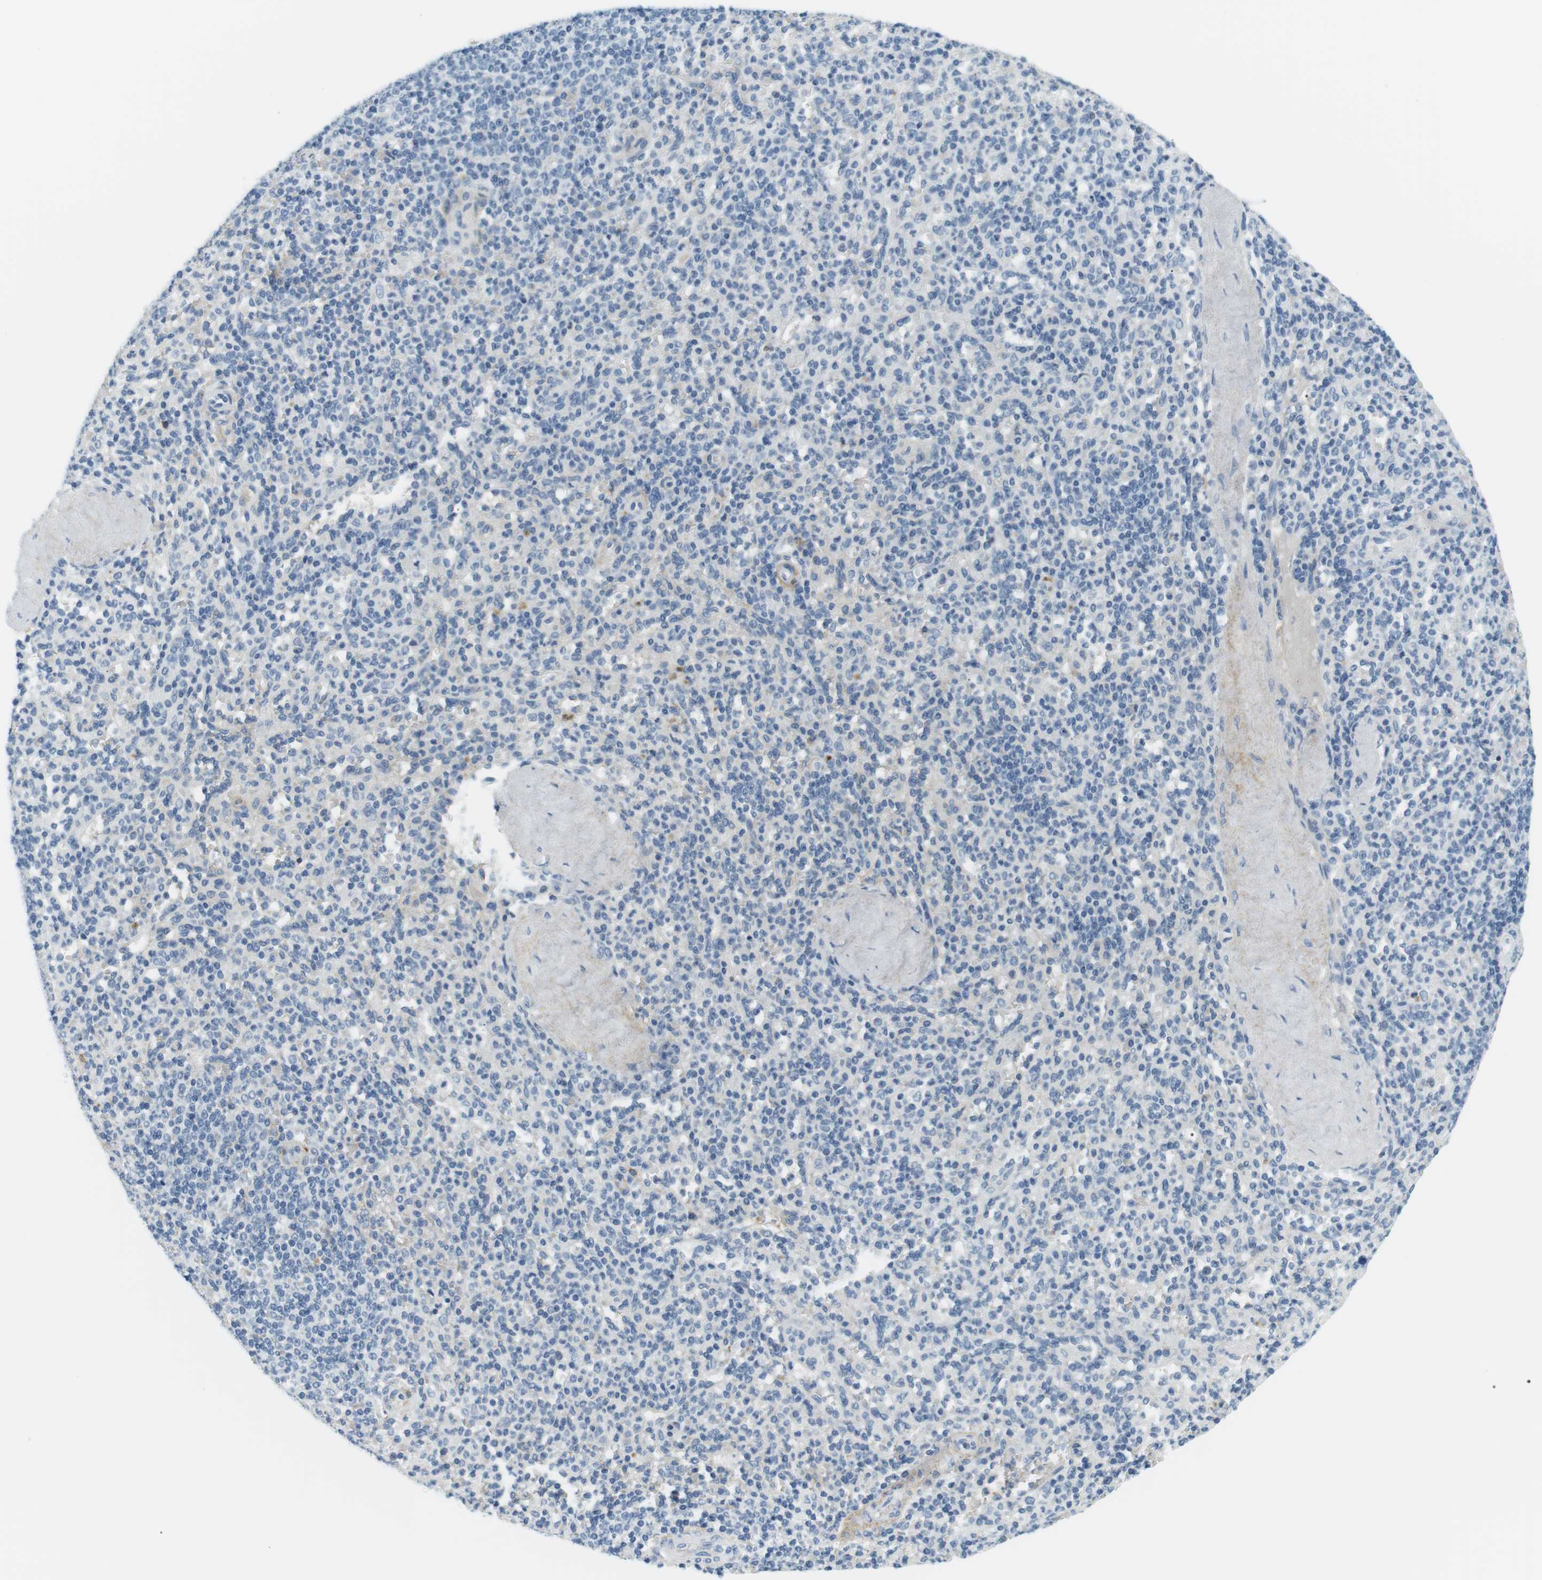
{"staining": {"intensity": "weak", "quantity": "<25%", "location": "cytoplasmic/membranous"}, "tissue": "spleen", "cell_type": "Cells in red pulp", "image_type": "normal", "snomed": [{"axis": "morphology", "description": "Normal tissue, NOS"}, {"axis": "topography", "description": "Spleen"}], "caption": "Human spleen stained for a protein using immunohistochemistry displays no staining in cells in red pulp.", "gene": "APOB", "patient": {"sex": "male", "age": 36}}